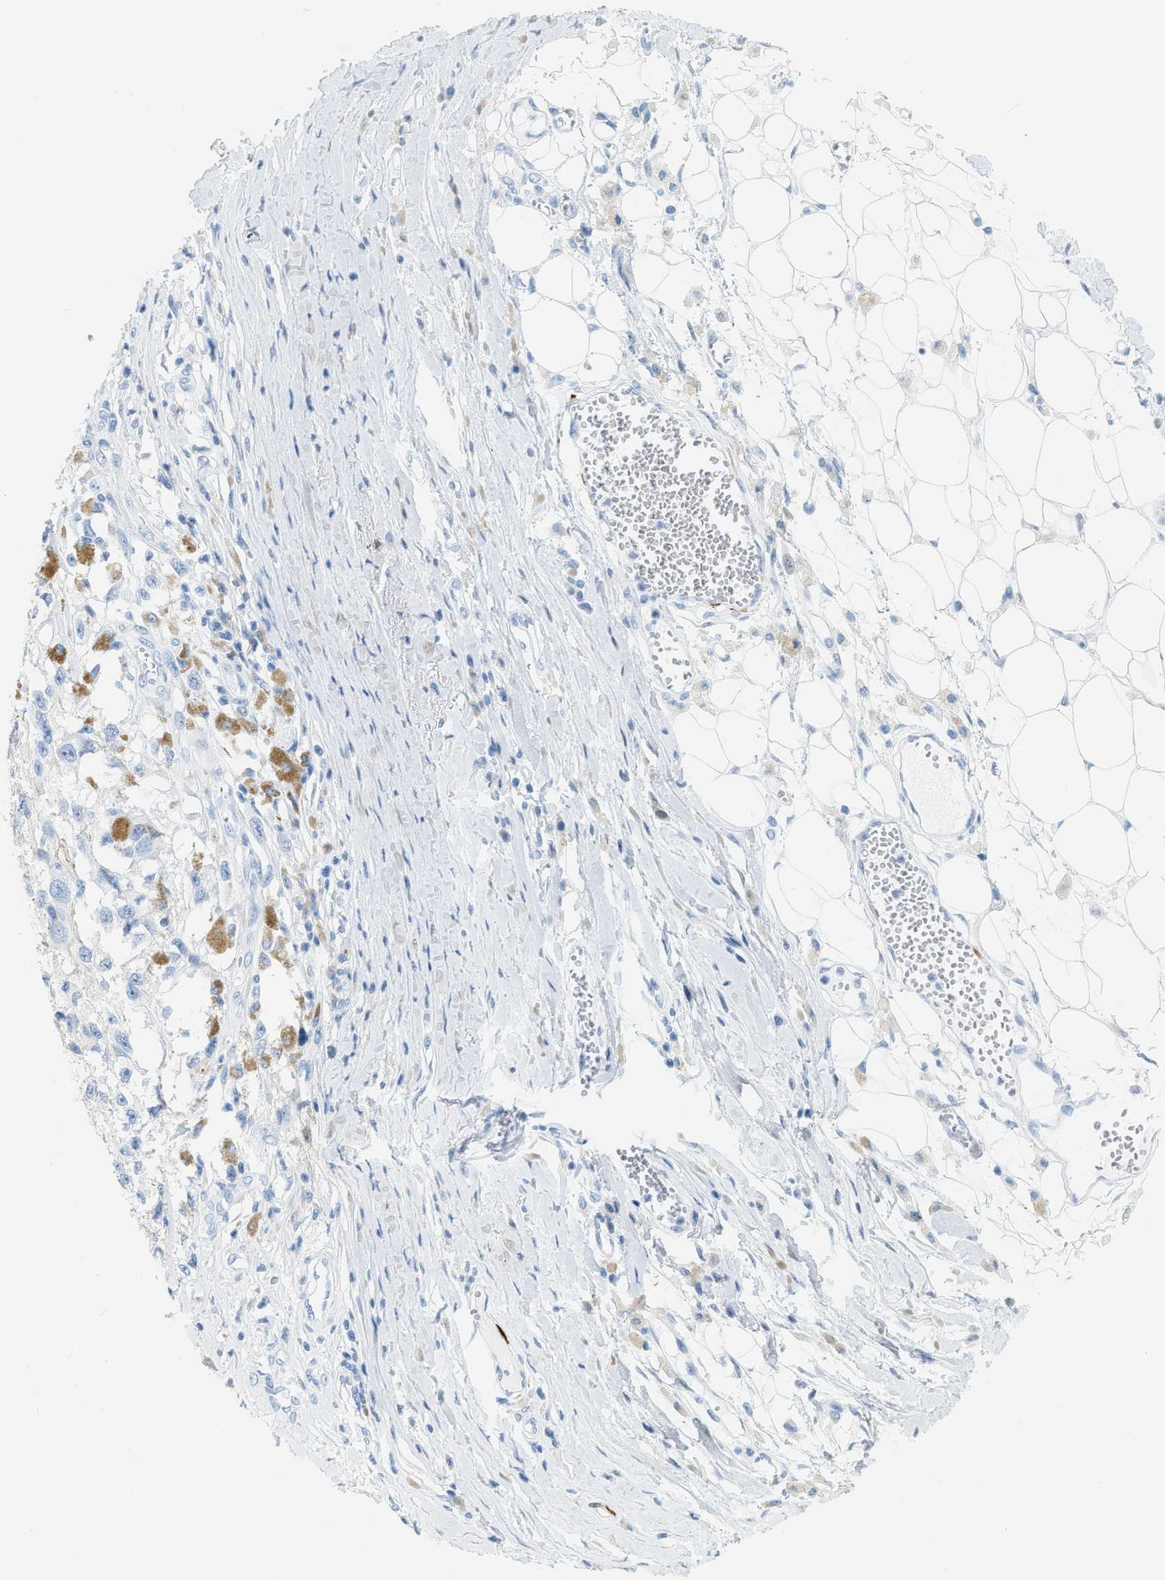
{"staining": {"intensity": "negative", "quantity": "none", "location": "none"}, "tissue": "melanoma", "cell_type": "Tumor cells", "image_type": "cancer", "snomed": [{"axis": "morphology", "description": "Malignant melanoma, Metastatic site"}, {"axis": "topography", "description": "Lymph node"}], "caption": "High magnification brightfield microscopy of malignant melanoma (metastatic site) stained with DAB (brown) and counterstained with hematoxylin (blue): tumor cells show no significant staining. Brightfield microscopy of IHC stained with DAB (3,3'-diaminobenzidine) (brown) and hematoxylin (blue), captured at high magnification.", "gene": "DES", "patient": {"sex": "male", "age": 59}}